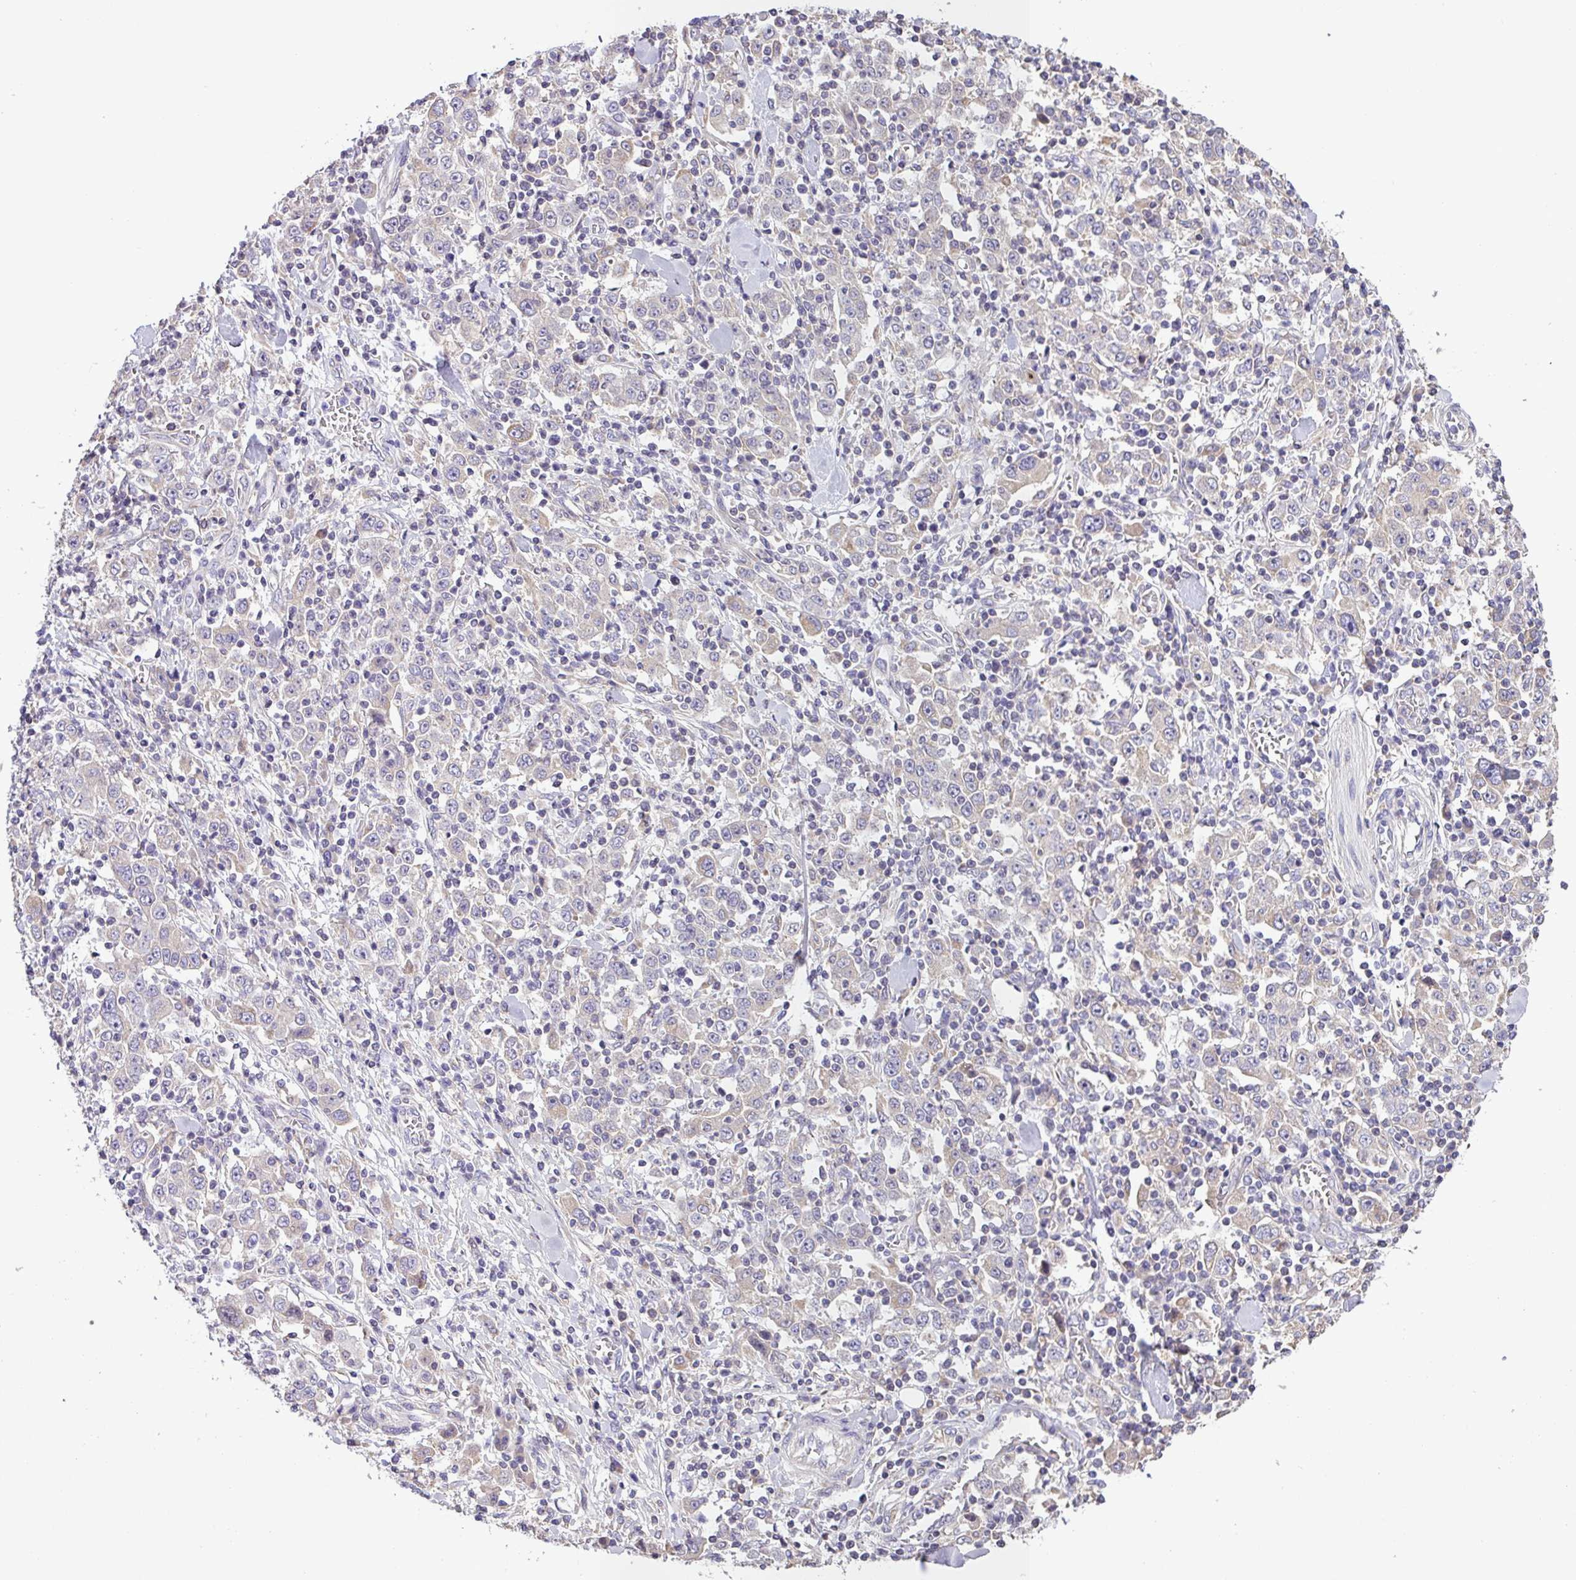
{"staining": {"intensity": "negative", "quantity": "none", "location": "none"}, "tissue": "stomach cancer", "cell_type": "Tumor cells", "image_type": "cancer", "snomed": [{"axis": "morphology", "description": "Normal tissue, NOS"}, {"axis": "morphology", "description": "Adenocarcinoma, NOS"}, {"axis": "topography", "description": "Stomach, upper"}, {"axis": "topography", "description": "Stomach"}], "caption": "The immunohistochemistry micrograph has no significant positivity in tumor cells of stomach adenocarcinoma tissue.", "gene": "SFTPB", "patient": {"sex": "male", "age": 59}}